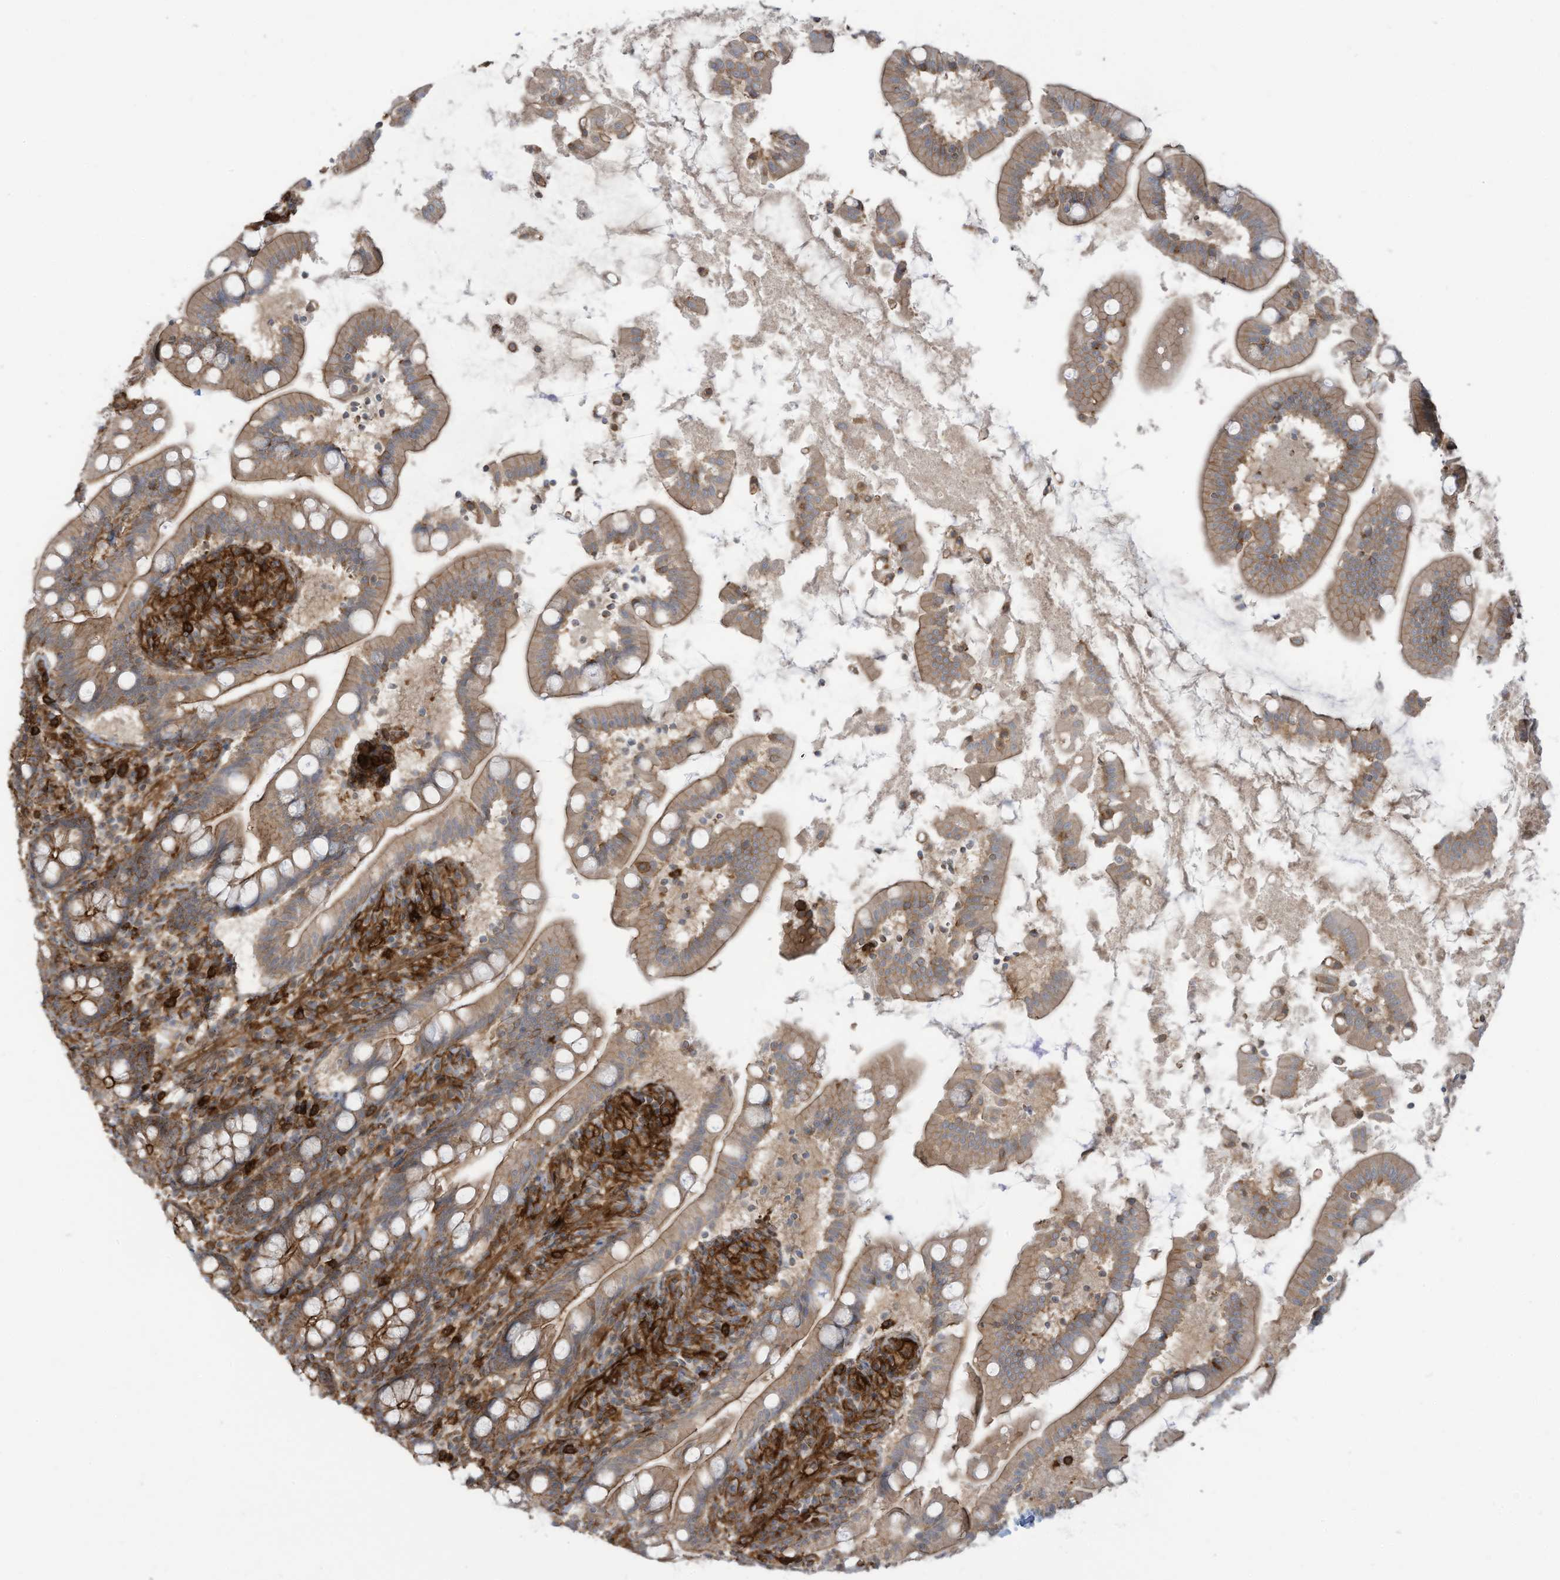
{"staining": {"intensity": "moderate", "quantity": ">75%", "location": "cytoplasmic/membranous"}, "tissue": "small intestine", "cell_type": "Glandular cells", "image_type": "normal", "snomed": [{"axis": "morphology", "description": "Normal tissue, NOS"}, {"axis": "topography", "description": "Small intestine"}], "caption": "IHC of normal human small intestine reveals medium levels of moderate cytoplasmic/membranous expression in approximately >75% of glandular cells.", "gene": "SLC9A2", "patient": {"sex": "female", "age": 64}}